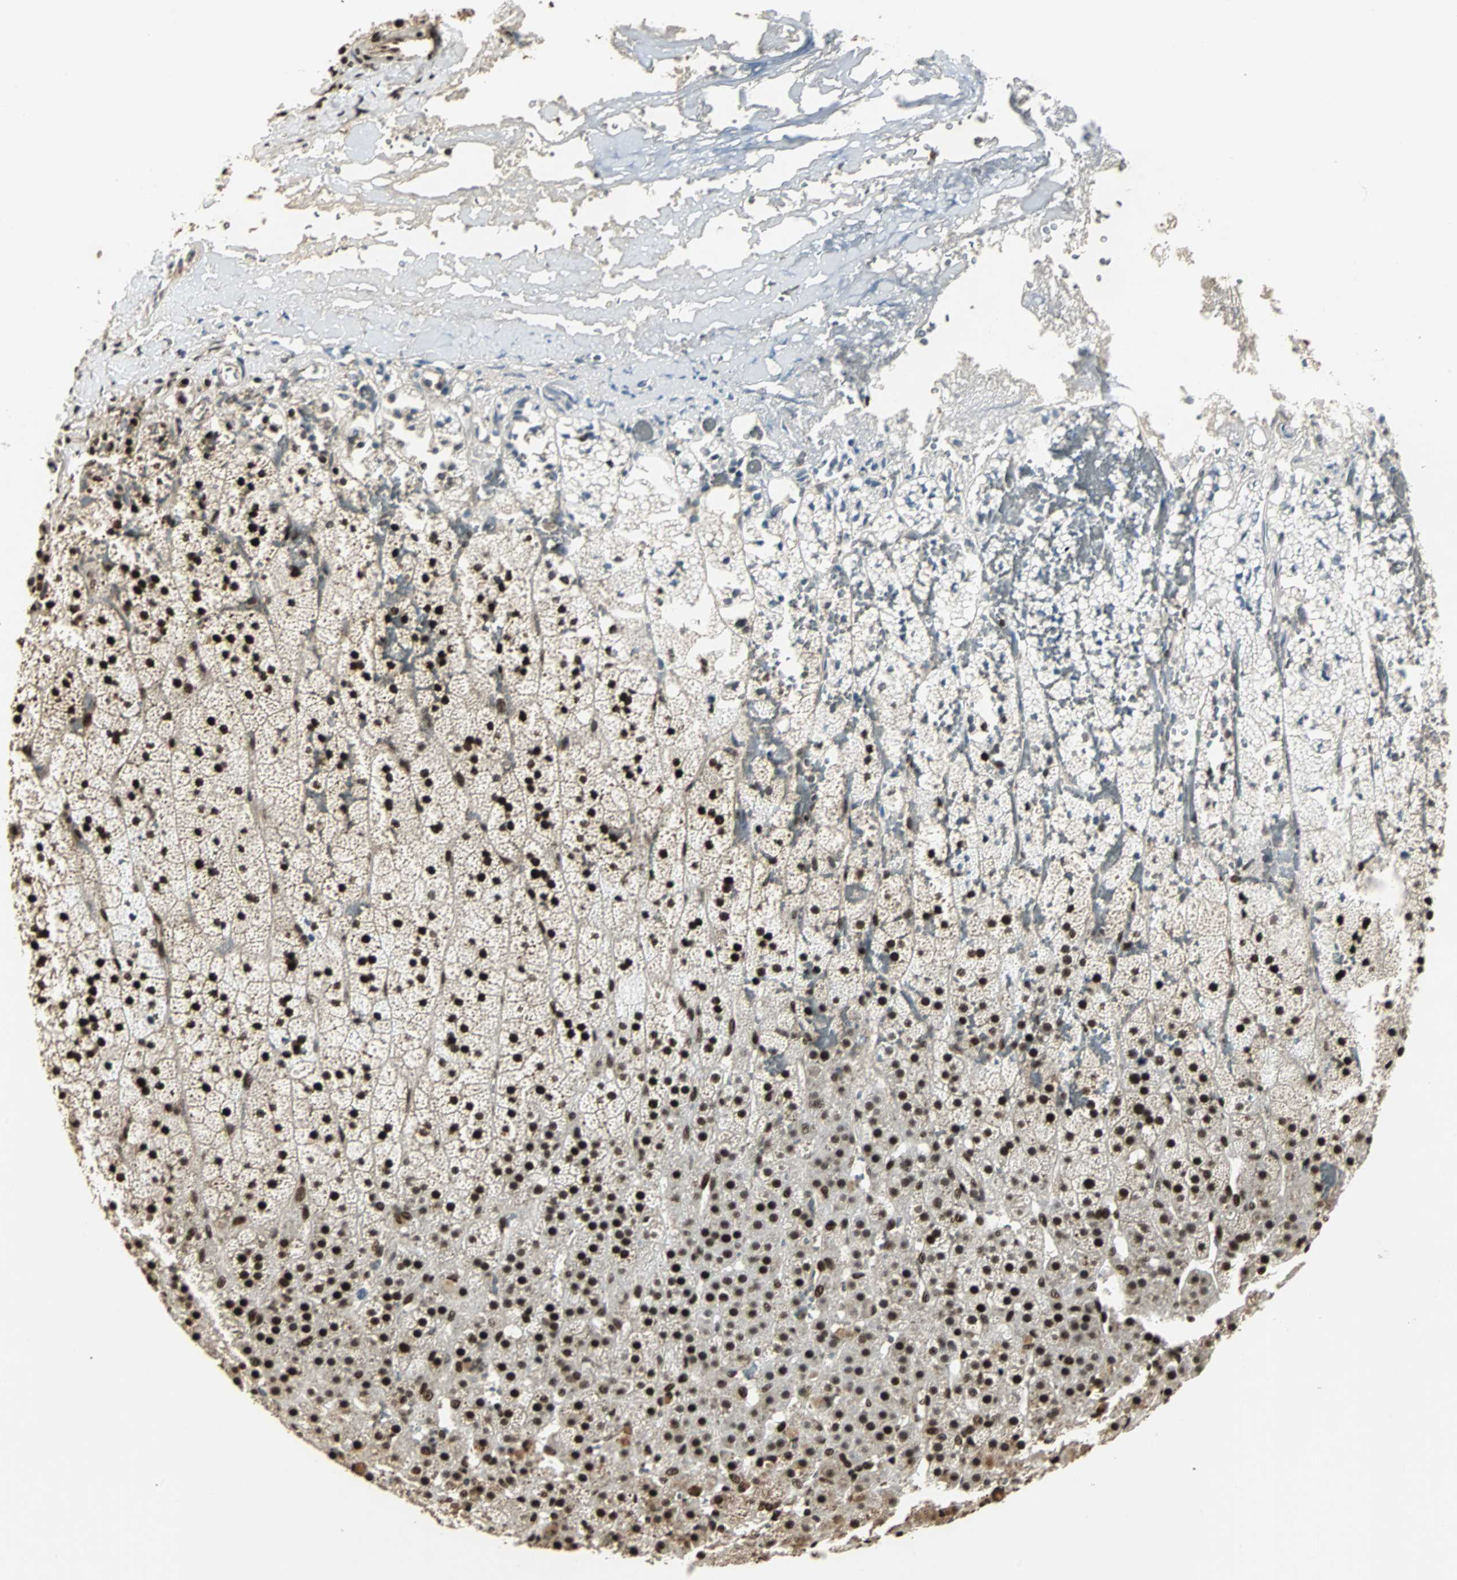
{"staining": {"intensity": "strong", "quantity": ">75%", "location": "cytoplasmic/membranous,nuclear"}, "tissue": "adrenal gland", "cell_type": "Glandular cells", "image_type": "normal", "snomed": [{"axis": "morphology", "description": "Normal tissue, NOS"}, {"axis": "topography", "description": "Adrenal gland"}], "caption": "IHC (DAB (3,3'-diaminobenzidine)) staining of unremarkable human adrenal gland exhibits strong cytoplasmic/membranous,nuclear protein staining in approximately >75% of glandular cells.", "gene": "TAF5", "patient": {"sex": "male", "age": 35}}